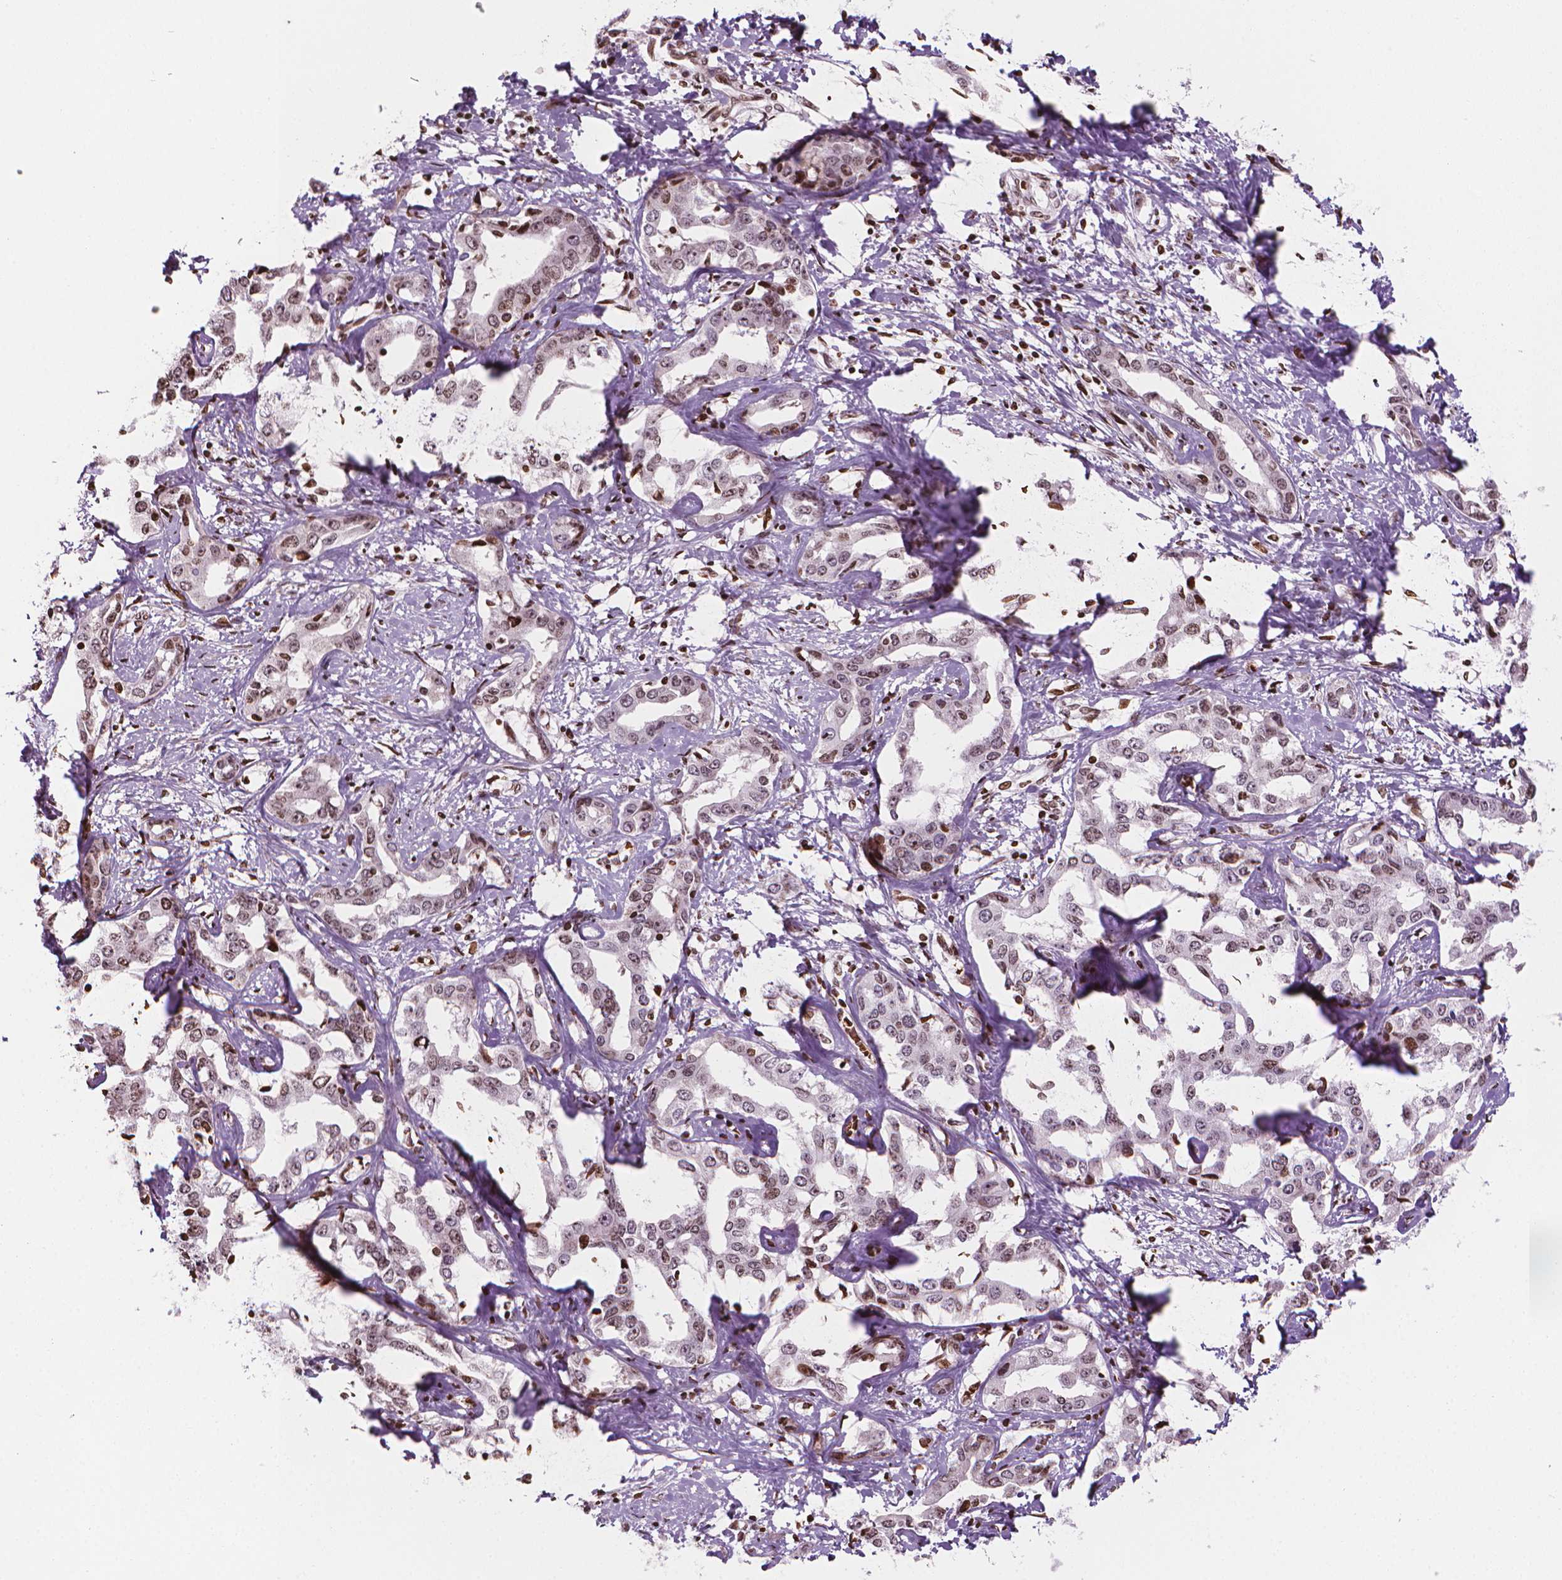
{"staining": {"intensity": "moderate", "quantity": "25%-75%", "location": "nuclear"}, "tissue": "liver cancer", "cell_type": "Tumor cells", "image_type": "cancer", "snomed": [{"axis": "morphology", "description": "Cholangiocarcinoma"}, {"axis": "topography", "description": "Liver"}], "caption": "IHC of liver cholangiocarcinoma displays medium levels of moderate nuclear positivity in about 25%-75% of tumor cells.", "gene": "PIP4K2A", "patient": {"sex": "male", "age": 59}}